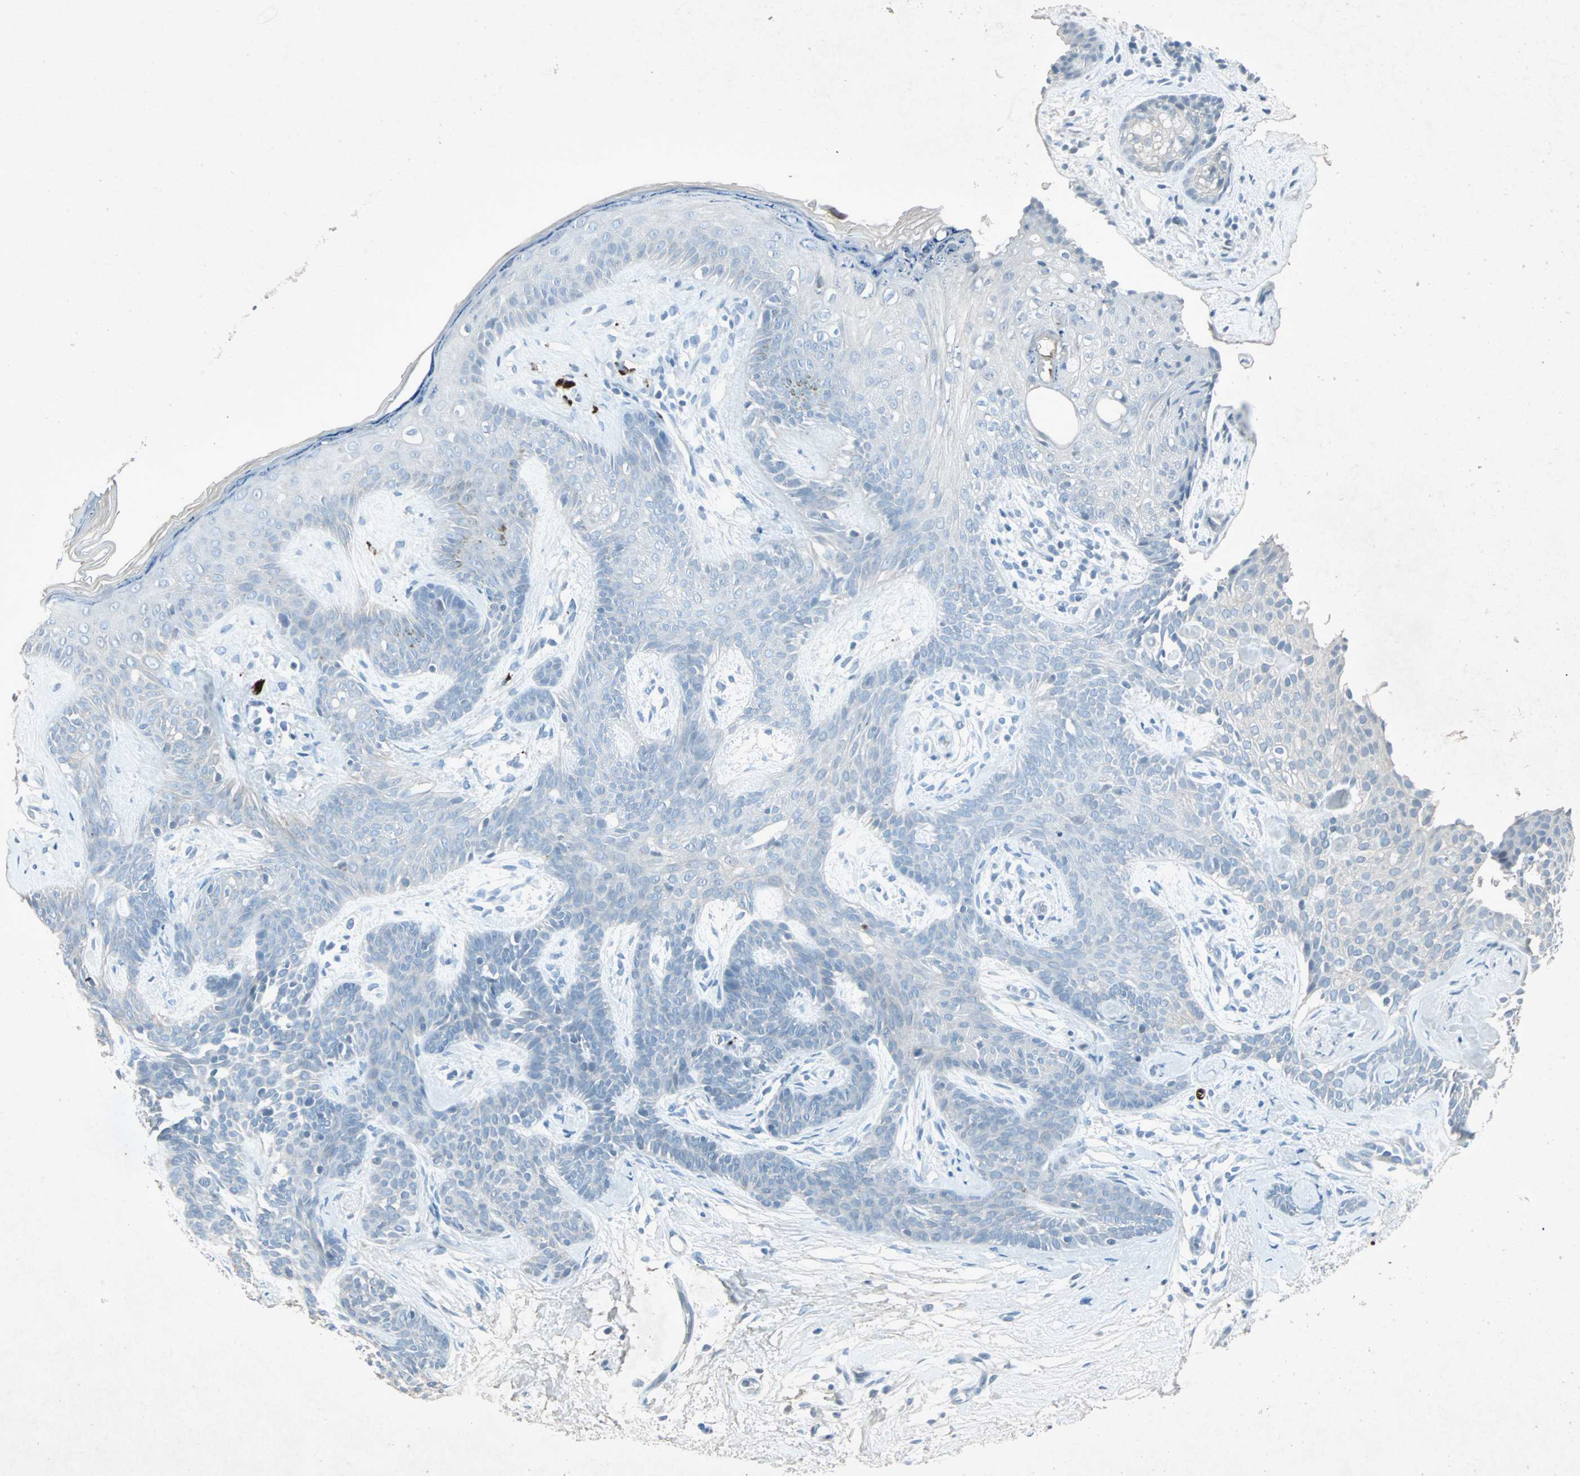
{"staining": {"intensity": "negative", "quantity": "none", "location": "none"}, "tissue": "skin cancer", "cell_type": "Tumor cells", "image_type": "cancer", "snomed": [{"axis": "morphology", "description": "Developmental malformation"}, {"axis": "morphology", "description": "Basal cell carcinoma"}, {"axis": "topography", "description": "Skin"}], "caption": "Immunohistochemistry (IHC) of human skin cancer (basal cell carcinoma) reveals no positivity in tumor cells. (Stains: DAB (3,3'-diaminobenzidine) immunohistochemistry (IHC) with hematoxylin counter stain, Microscopy: brightfield microscopy at high magnification).", "gene": "LANCL3", "patient": {"sex": "female", "age": 62}}